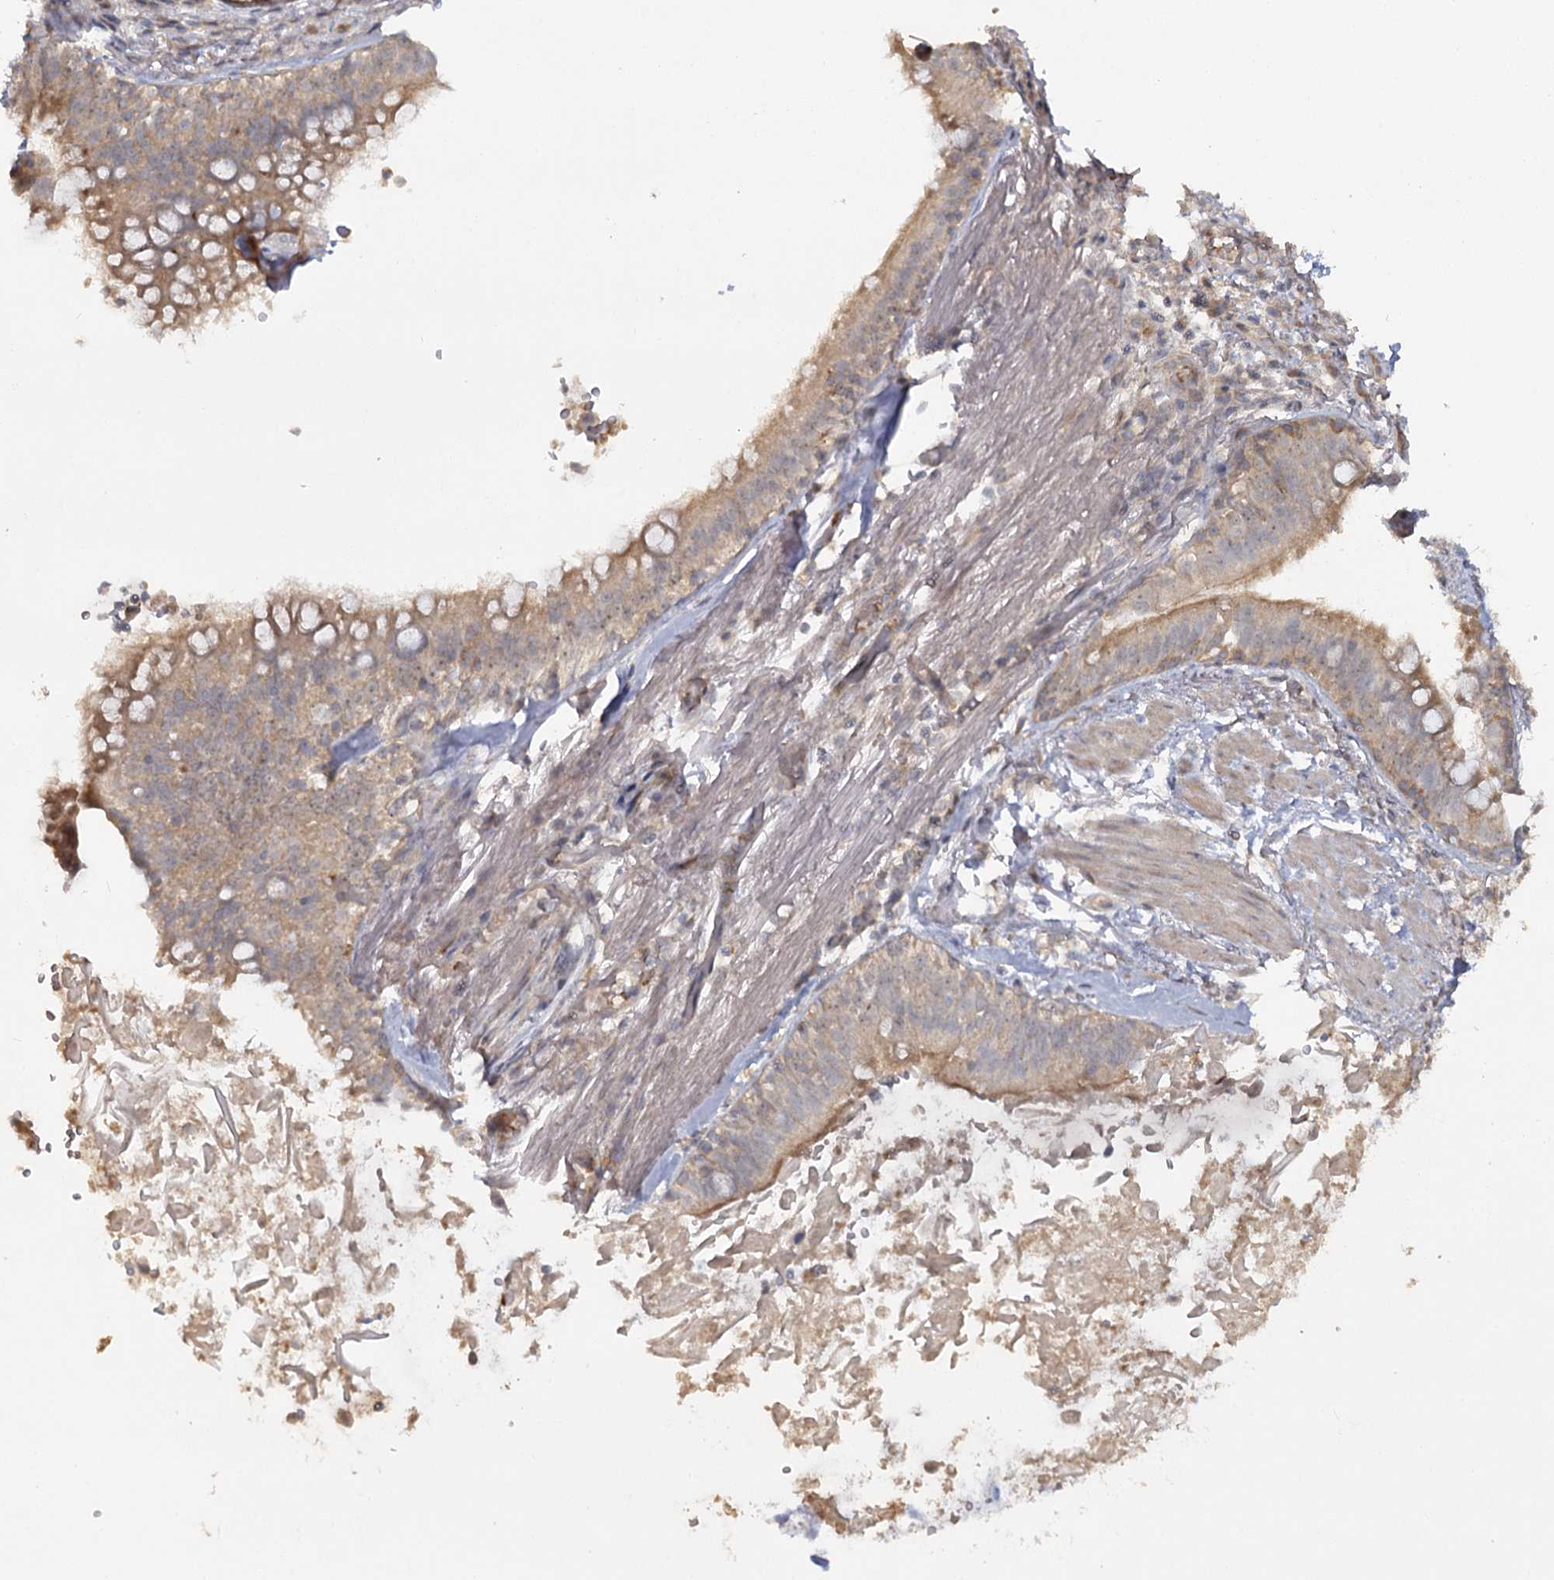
{"staining": {"intensity": "negative", "quantity": "none", "location": "none"}, "tissue": "adipose tissue", "cell_type": "Adipocytes", "image_type": "normal", "snomed": [{"axis": "morphology", "description": "Normal tissue, NOS"}, {"axis": "topography", "description": "Lymph node"}, {"axis": "topography", "description": "Cartilage tissue"}, {"axis": "topography", "description": "Bronchus"}], "caption": "Immunohistochemical staining of normal human adipose tissue reveals no significant staining in adipocytes.", "gene": "ANGPTL5", "patient": {"sex": "male", "age": 63}}